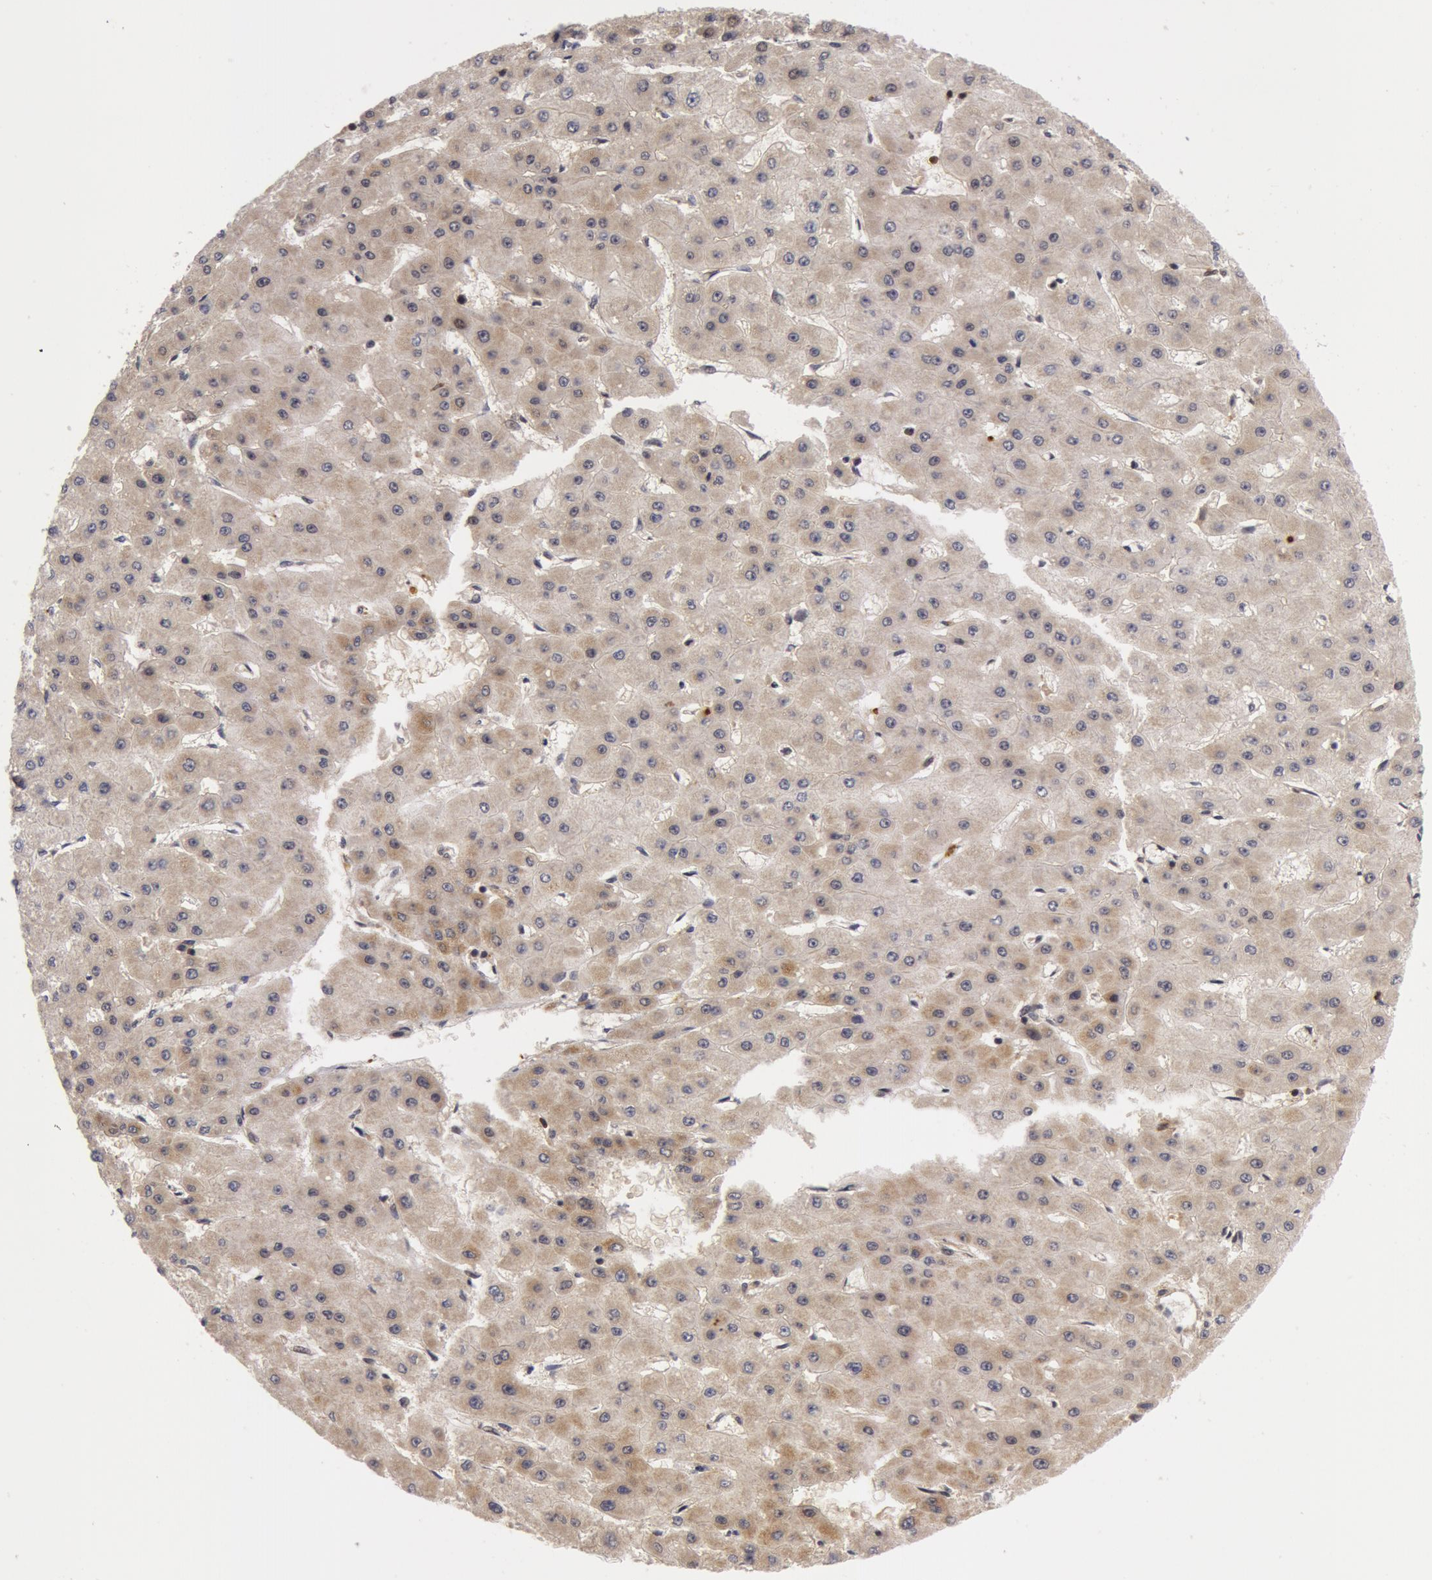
{"staining": {"intensity": "weak", "quantity": "<25%", "location": "nuclear"}, "tissue": "liver cancer", "cell_type": "Tumor cells", "image_type": "cancer", "snomed": [{"axis": "morphology", "description": "Carcinoma, Hepatocellular, NOS"}, {"axis": "topography", "description": "Liver"}], "caption": "Micrograph shows no significant protein positivity in tumor cells of liver cancer (hepatocellular carcinoma).", "gene": "ZNF350", "patient": {"sex": "female", "age": 52}}